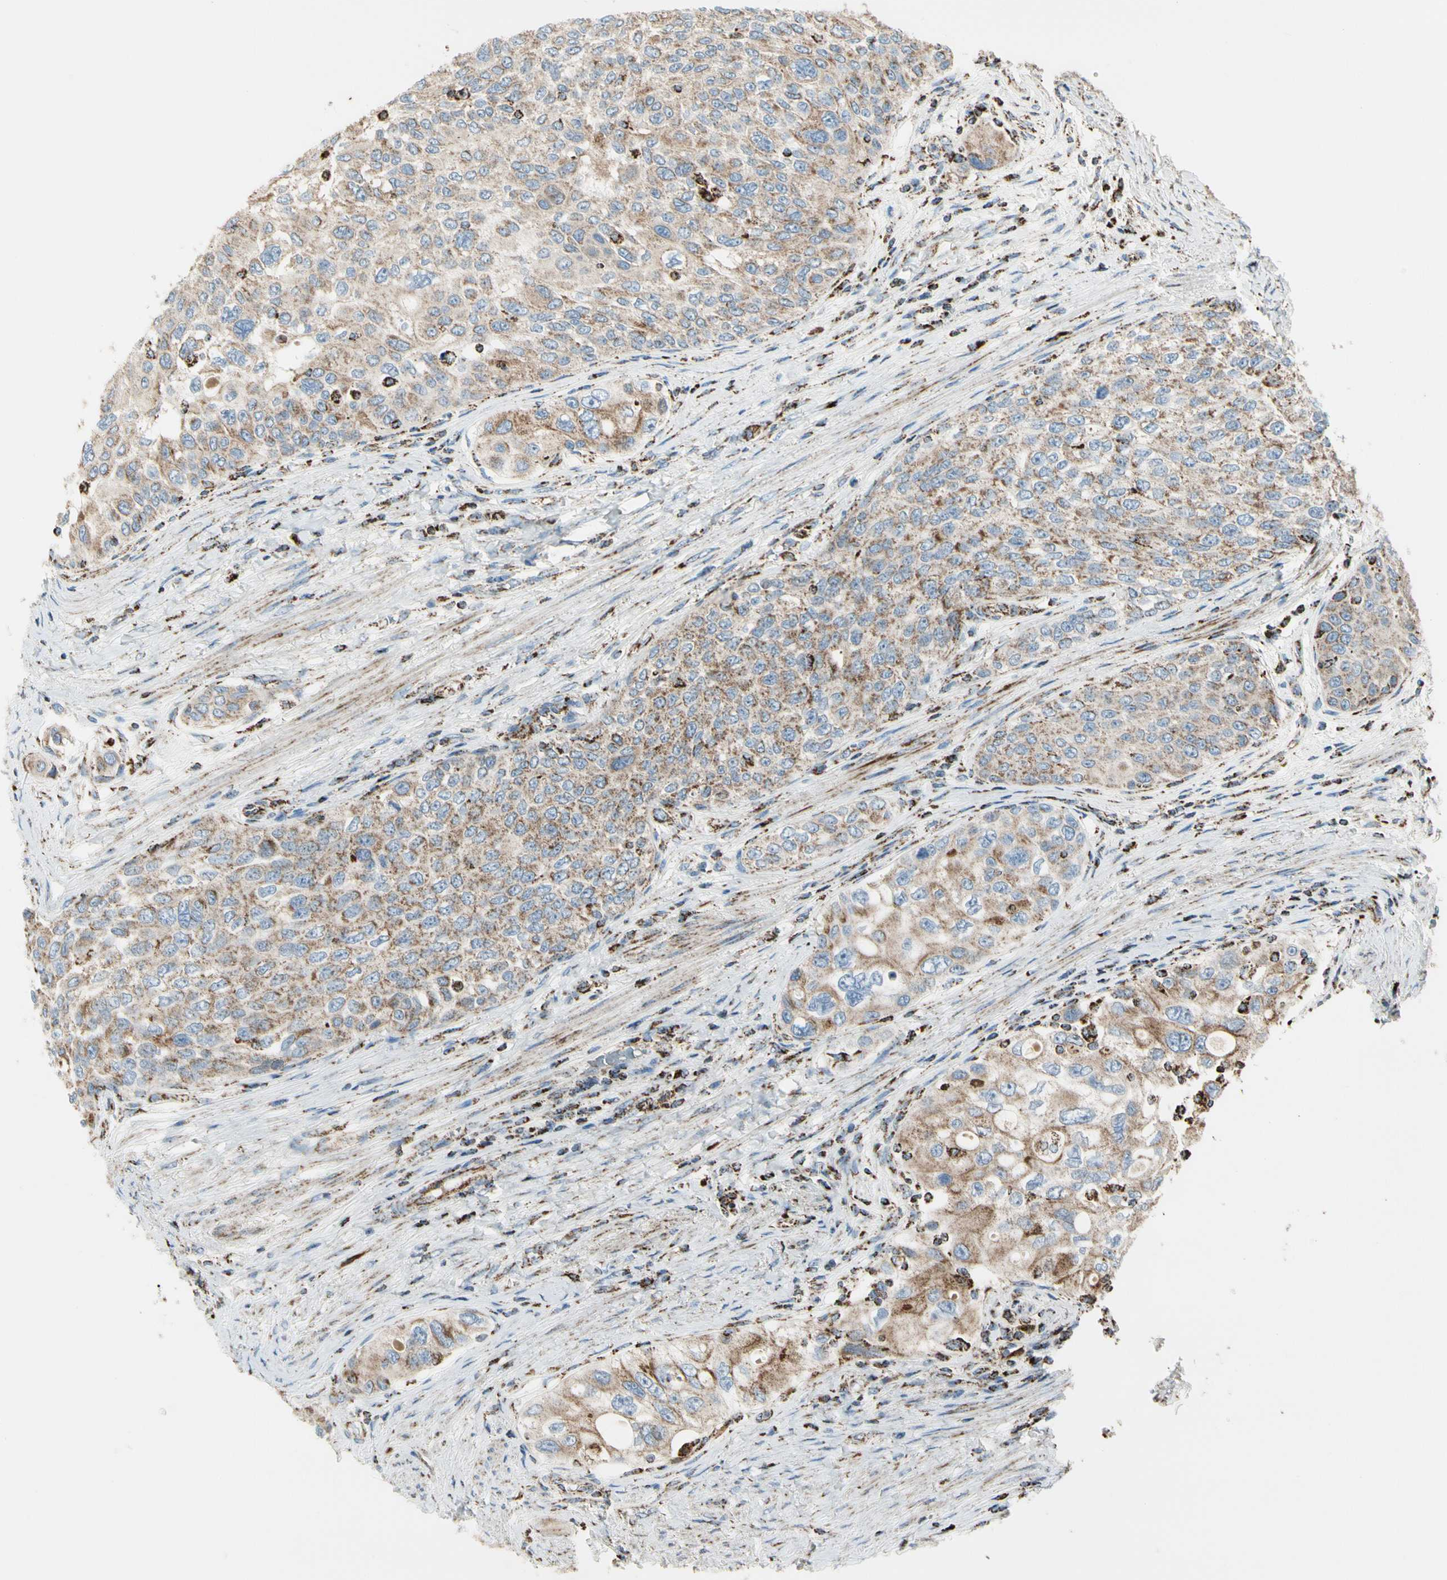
{"staining": {"intensity": "moderate", "quantity": "25%-75%", "location": "cytoplasmic/membranous"}, "tissue": "urothelial cancer", "cell_type": "Tumor cells", "image_type": "cancer", "snomed": [{"axis": "morphology", "description": "Urothelial carcinoma, High grade"}, {"axis": "topography", "description": "Urinary bladder"}], "caption": "Immunohistochemical staining of human urothelial cancer displays moderate cytoplasmic/membranous protein positivity in approximately 25%-75% of tumor cells.", "gene": "ME2", "patient": {"sex": "female", "age": 56}}